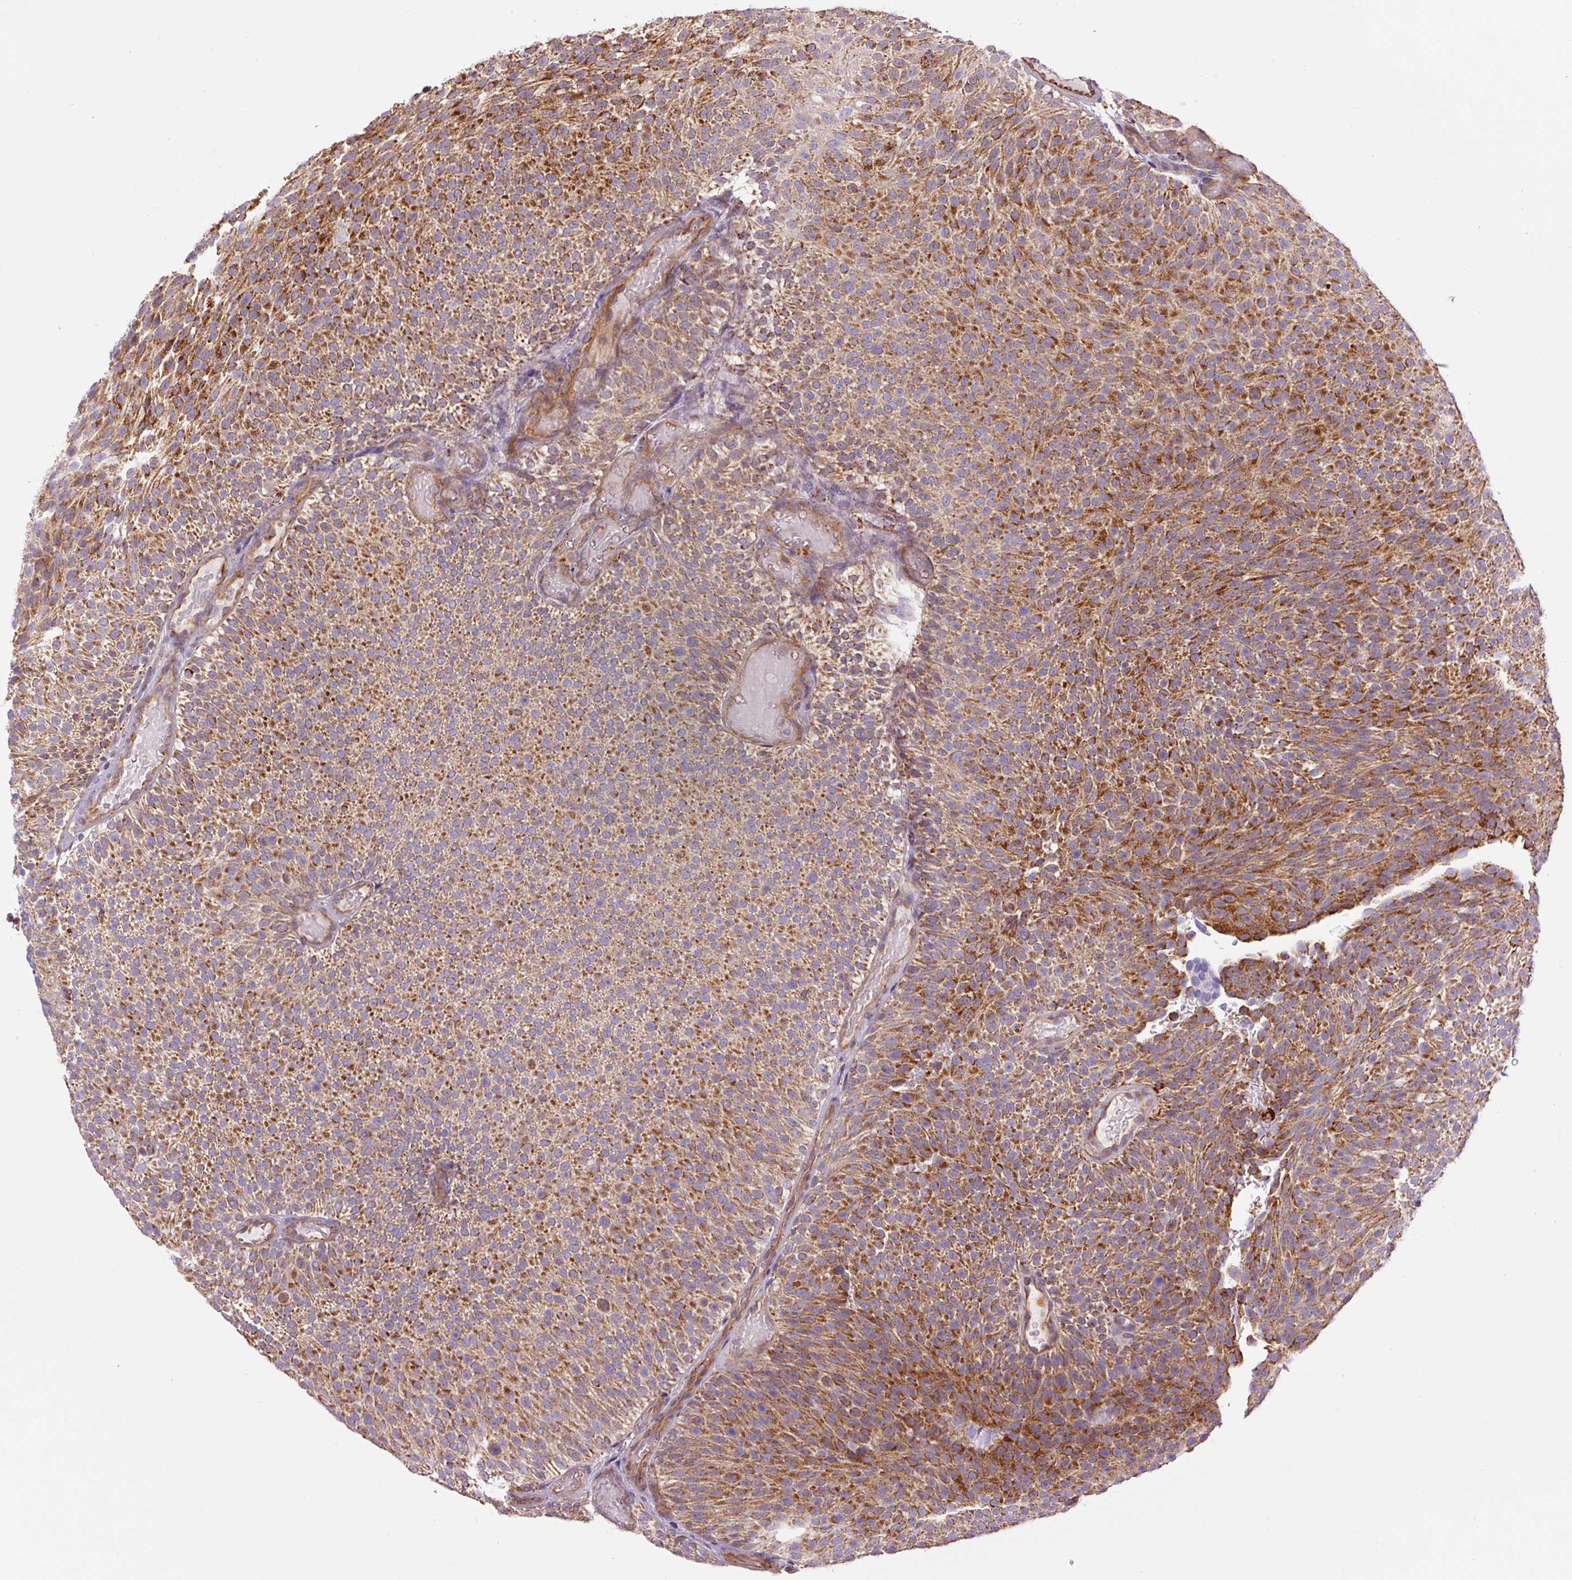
{"staining": {"intensity": "strong", "quantity": "25%-75%", "location": "cytoplasmic/membranous"}, "tissue": "urothelial cancer", "cell_type": "Tumor cells", "image_type": "cancer", "snomed": [{"axis": "morphology", "description": "Urothelial carcinoma, Low grade"}, {"axis": "topography", "description": "Urinary bladder"}], "caption": "Strong cytoplasmic/membranous positivity is identified in about 25%-75% of tumor cells in urothelial cancer. (DAB (3,3'-diaminobenzidine) IHC, brown staining for protein, blue staining for nuclei).", "gene": "PCK2", "patient": {"sex": "male", "age": 78}}